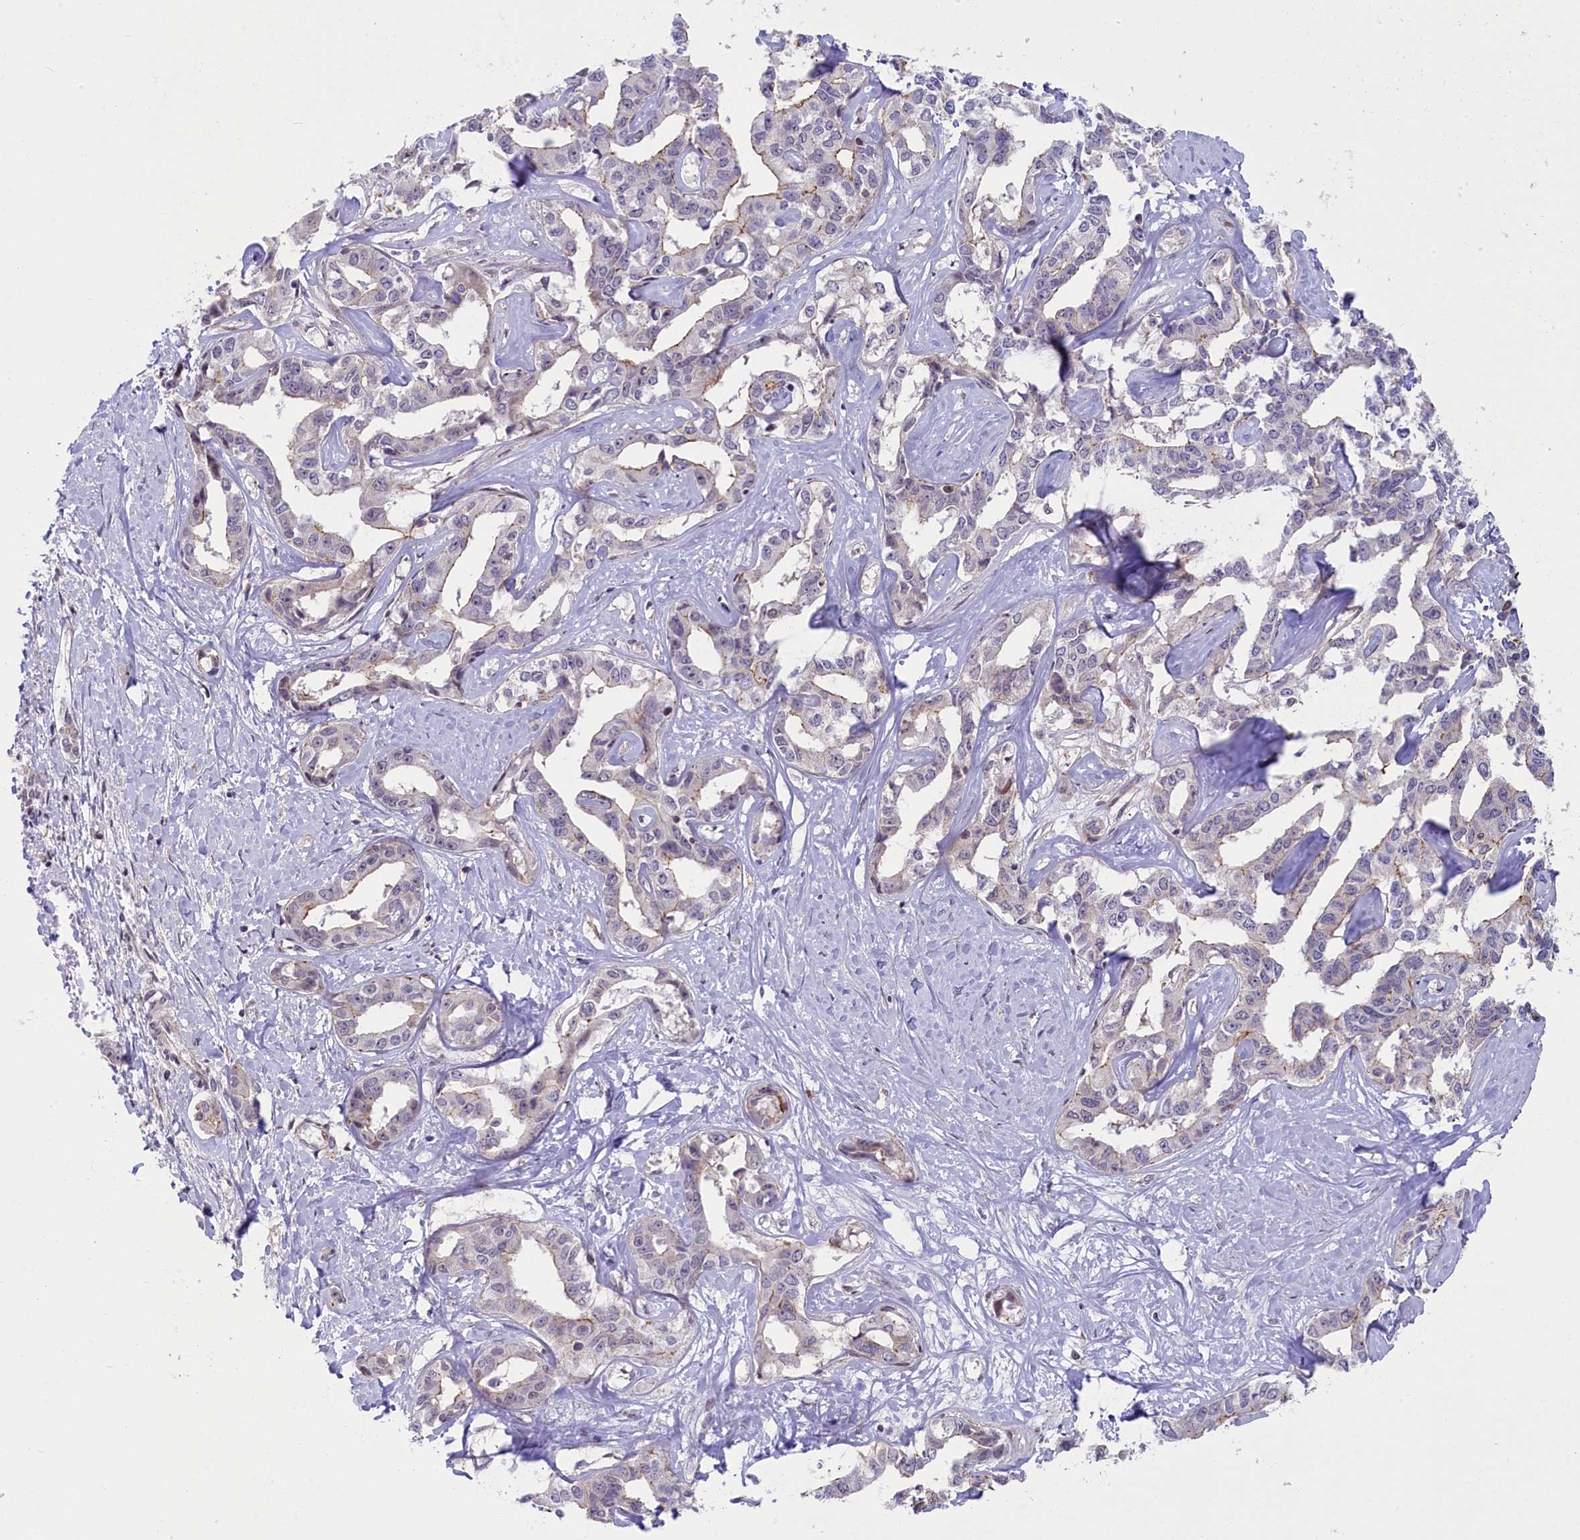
{"staining": {"intensity": "negative", "quantity": "none", "location": "none"}, "tissue": "liver cancer", "cell_type": "Tumor cells", "image_type": "cancer", "snomed": [{"axis": "morphology", "description": "Cholangiocarcinoma"}, {"axis": "topography", "description": "Liver"}], "caption": "Tumor cells show no significant protein staining in cholangiocarcinoma (liver).", "gene": "CCL23", "patient": {"sex": "male", "age": 59}}